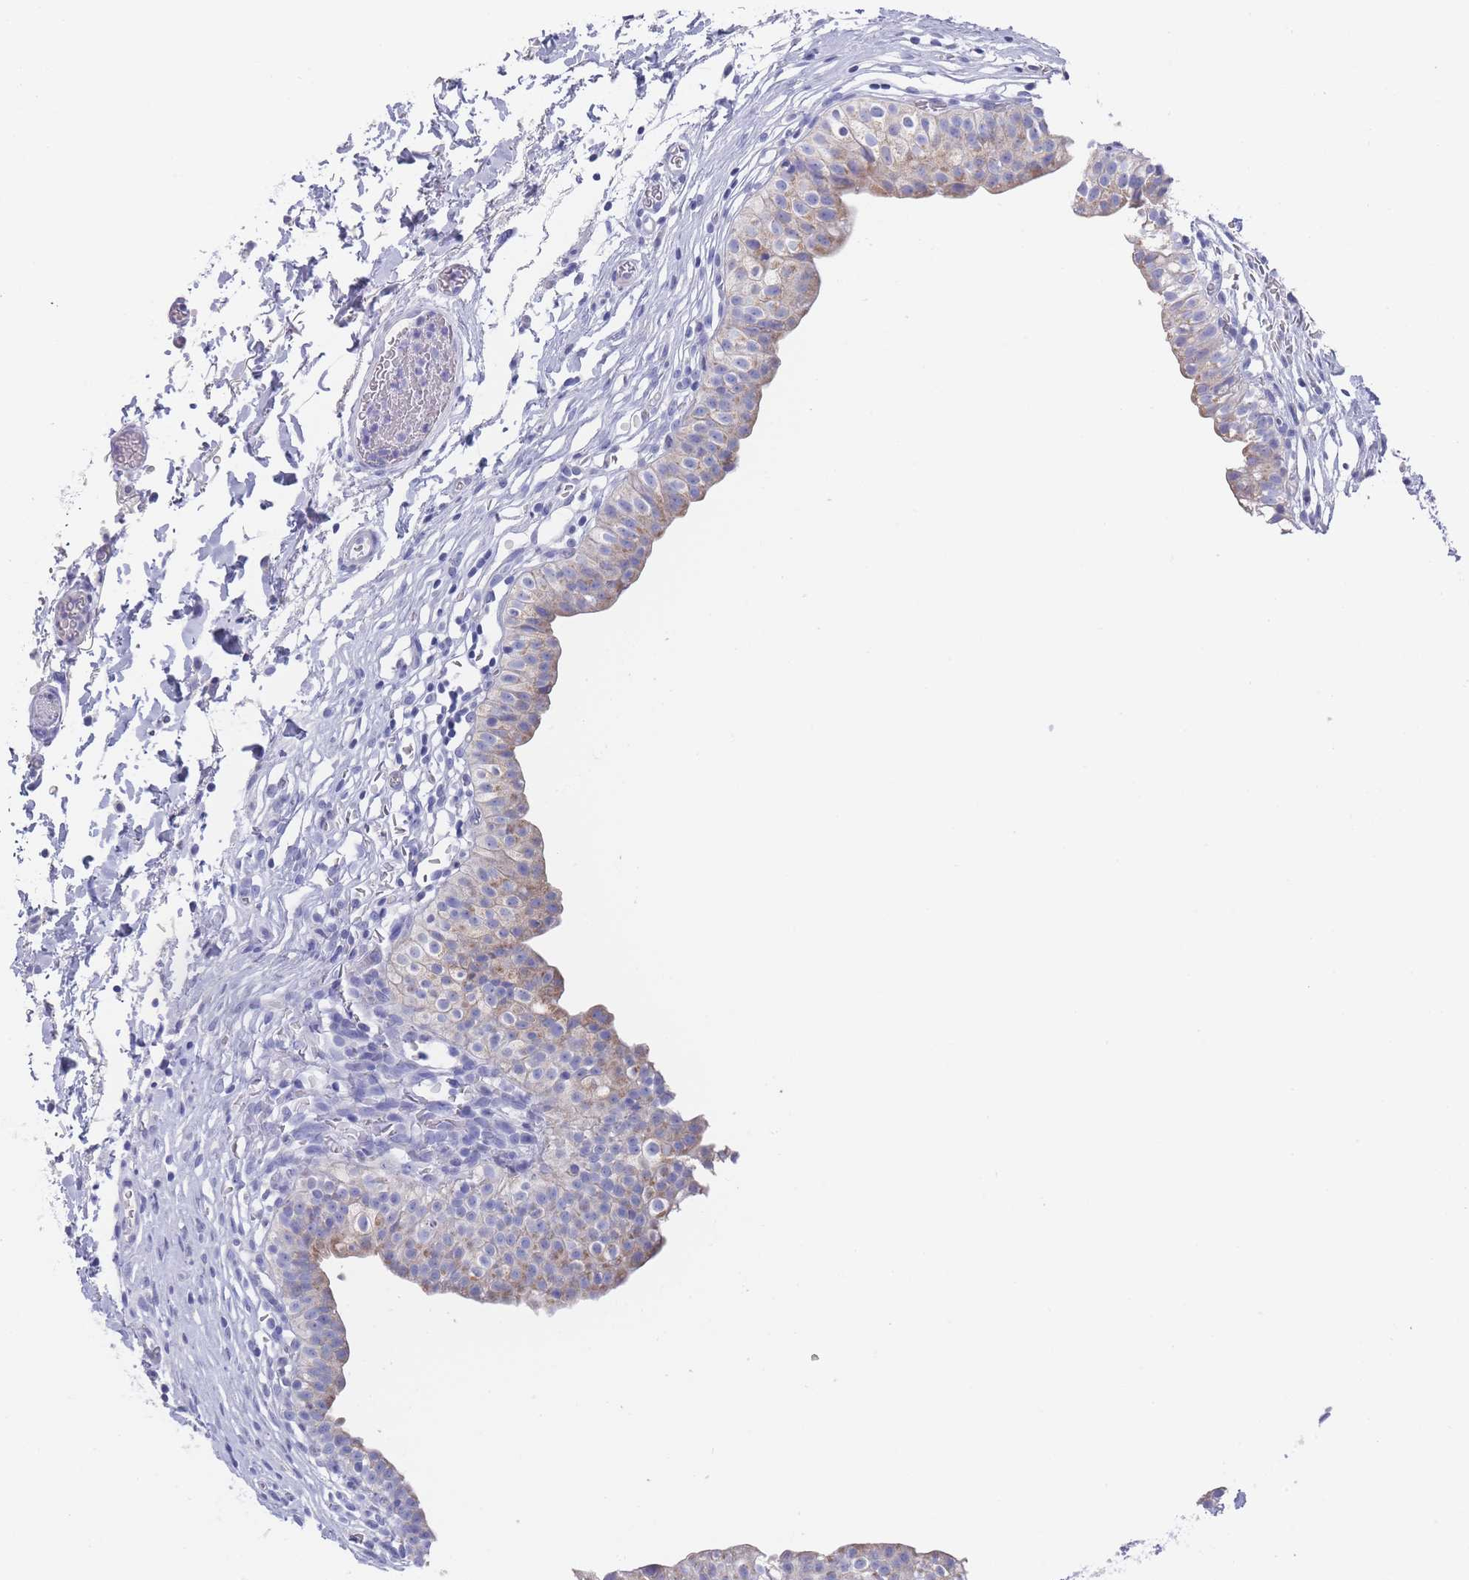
{"staining": {"intensity": "moderate", "quantity": "25%-75%", "location": "cytoplasmic/membranous"}, "tissue": "urinary bladder", "cell_type": "Urothelial cells", "image_type": "normal", "snomed": [{"axis": "morphology", "description": "Normal tissue, NOS"}, {"axis": "topography", "description": "Urinary bladder"}, {"axis": "topography", "description": "Peripheral nerve tissue"}], "caption": "Immunohistochemical staining of benign human urinary bladder shows moderate cytoplasmic/membranous protein positivity in approximately 25%-75% of urothelial cells. The staining is performed using DAB (3,3'-diaminobenzidine) brown chromogen to label protein expression. The nuclei are counter-stained blue using hematoxylin.", "gene": "SCCPDH", "patient": {"sex": "male", "age": 55}}